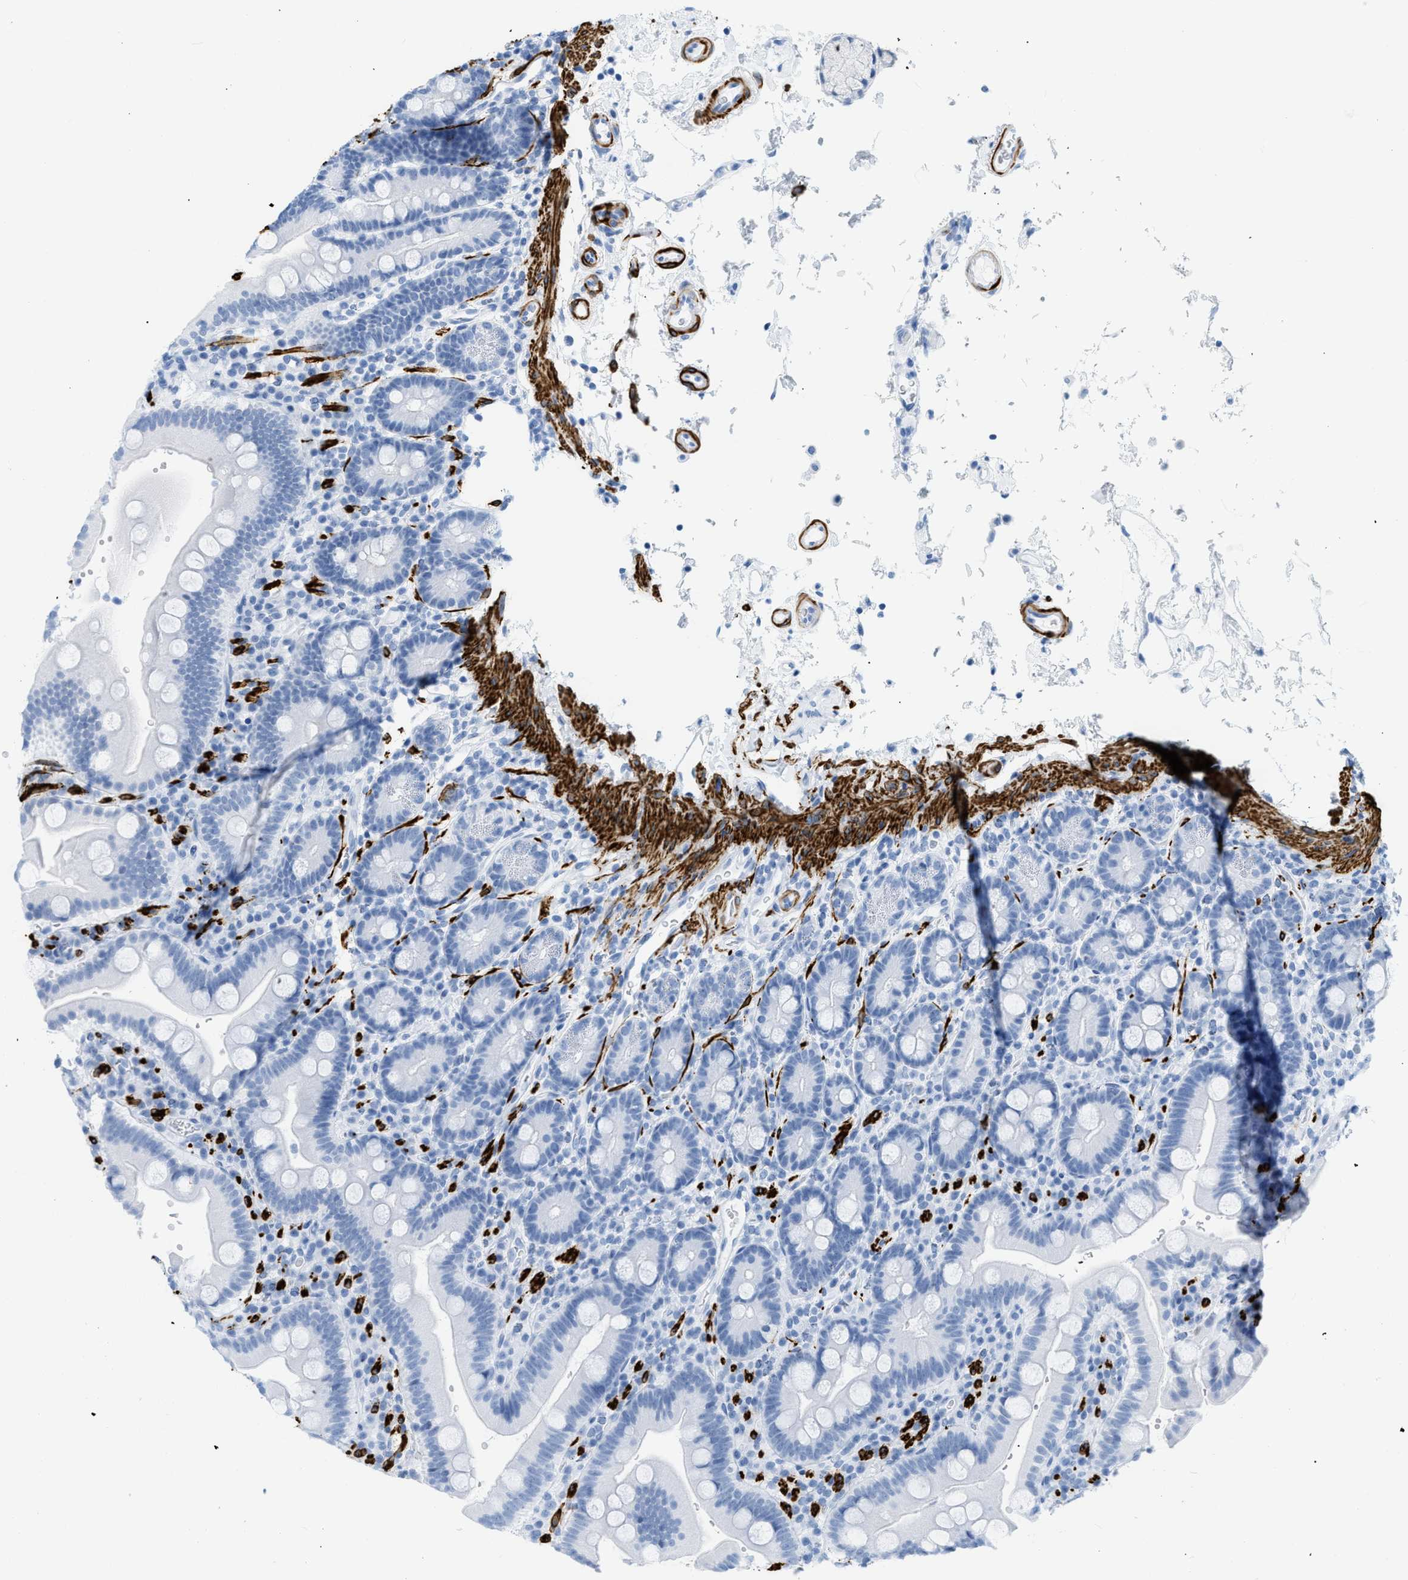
{"staining": {"intensity": "negative", "quantity": "none", "location": "none"}, "tissue": "duodenum", "cell_type": "Glandular cells", "image_type": "normal", "snomed": [{"axis": "morphology", "description": "Normal tissue, NOS"}, {"axis": "topography", "description": "Small intestine, NOS"}], "caption": "This is an immunohistochemistry (IHC) image of unremarkable human duodenum. There is no positivity in glandular cells.", "gene": "DES", "patient": {"sex": "female", "age": 71}}